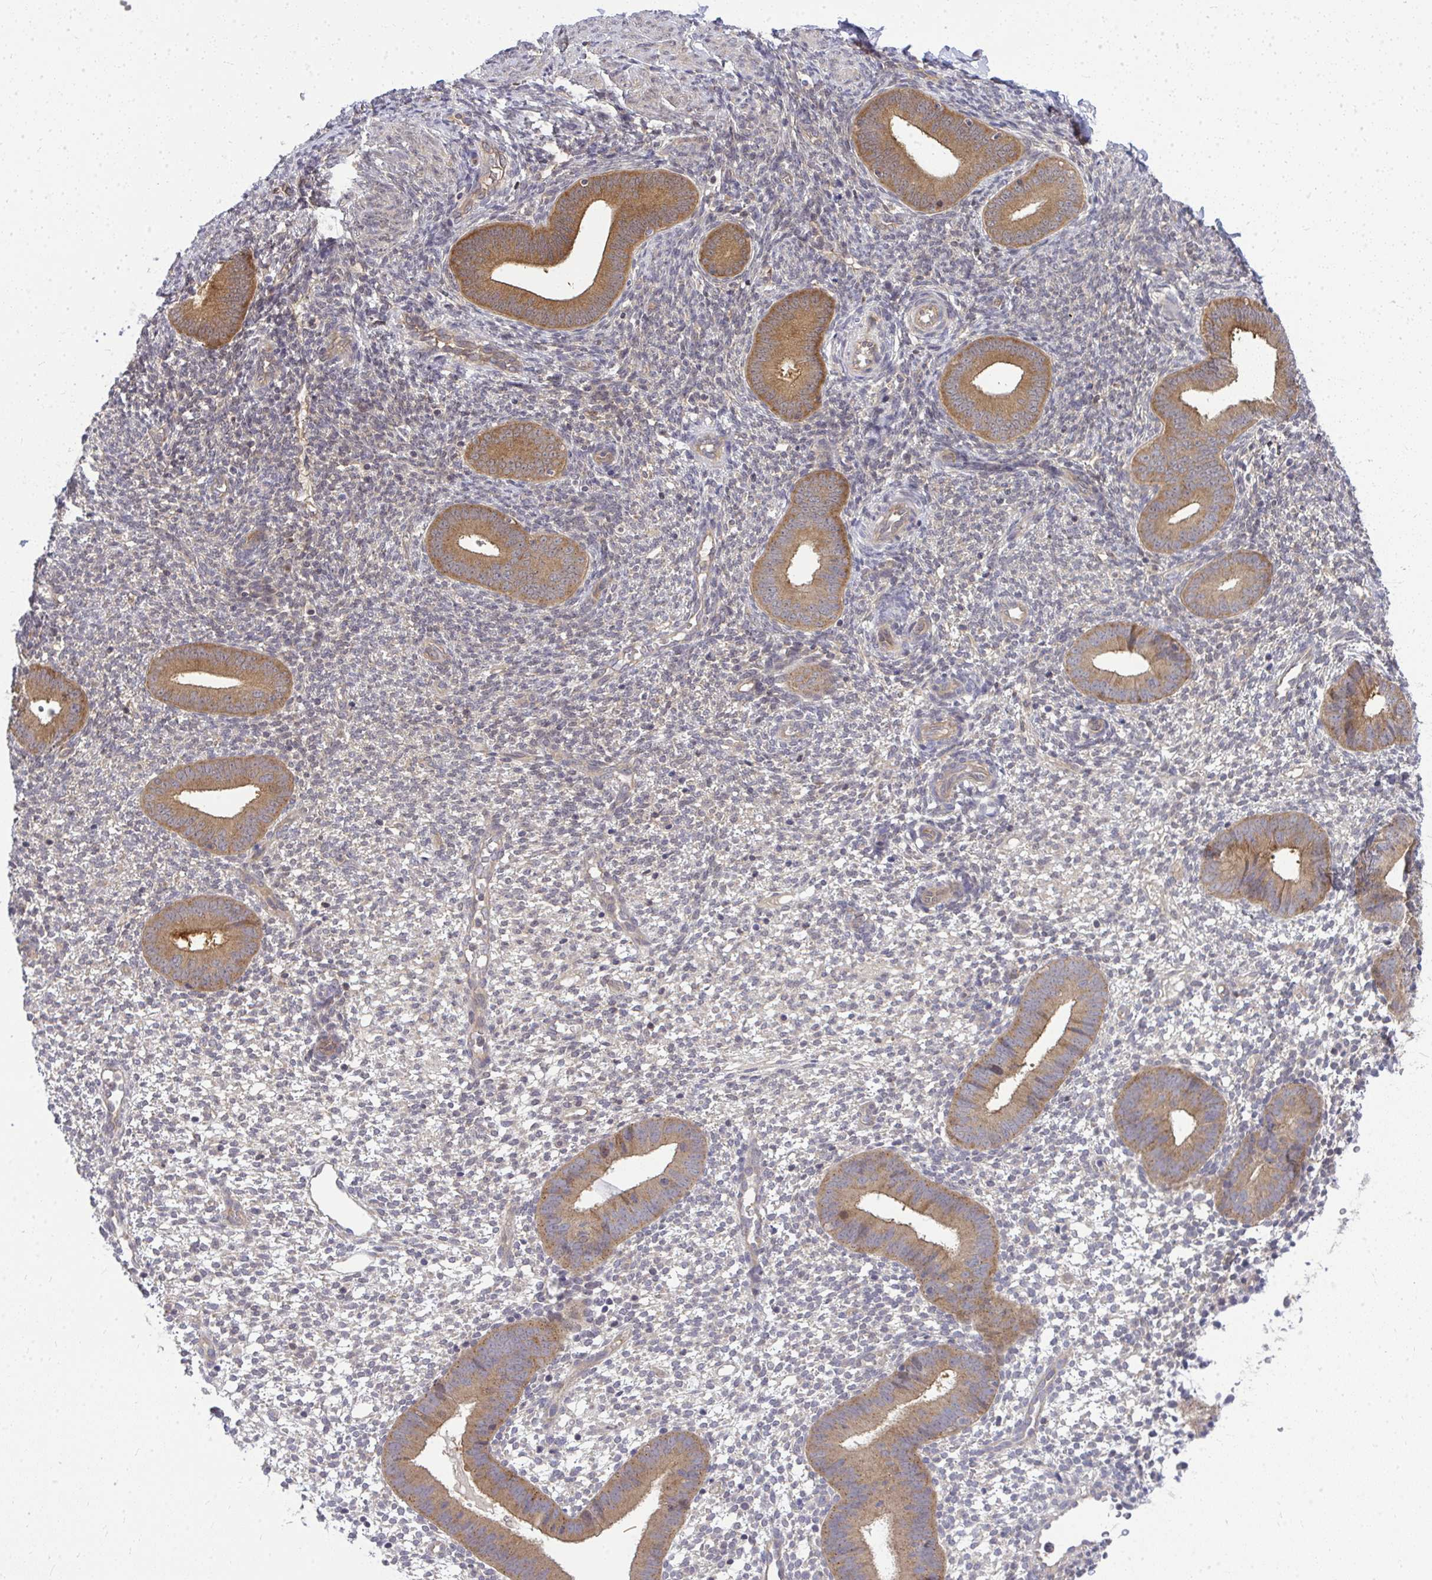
{"staining": {"intensity": "negative", "quantity": "none", "location": "none"}, "tissue": "endometrium", "cell_type": "Cells in endometrial stroma", "image_type": "normal", "snomed": [{"axis": "morphology", "description": "Normal tissue, NOS"}, {"axis": "topography", "description": "Endometrium"}], "caption": "DAB (3,3'-diaminobenzidine) immunohistochemical staining of normal human endometrium exhibits no significant expression in cells in endometrial stroma.", "gene": "HDHD2", "patient": {"sex": "female", "age": 40}}